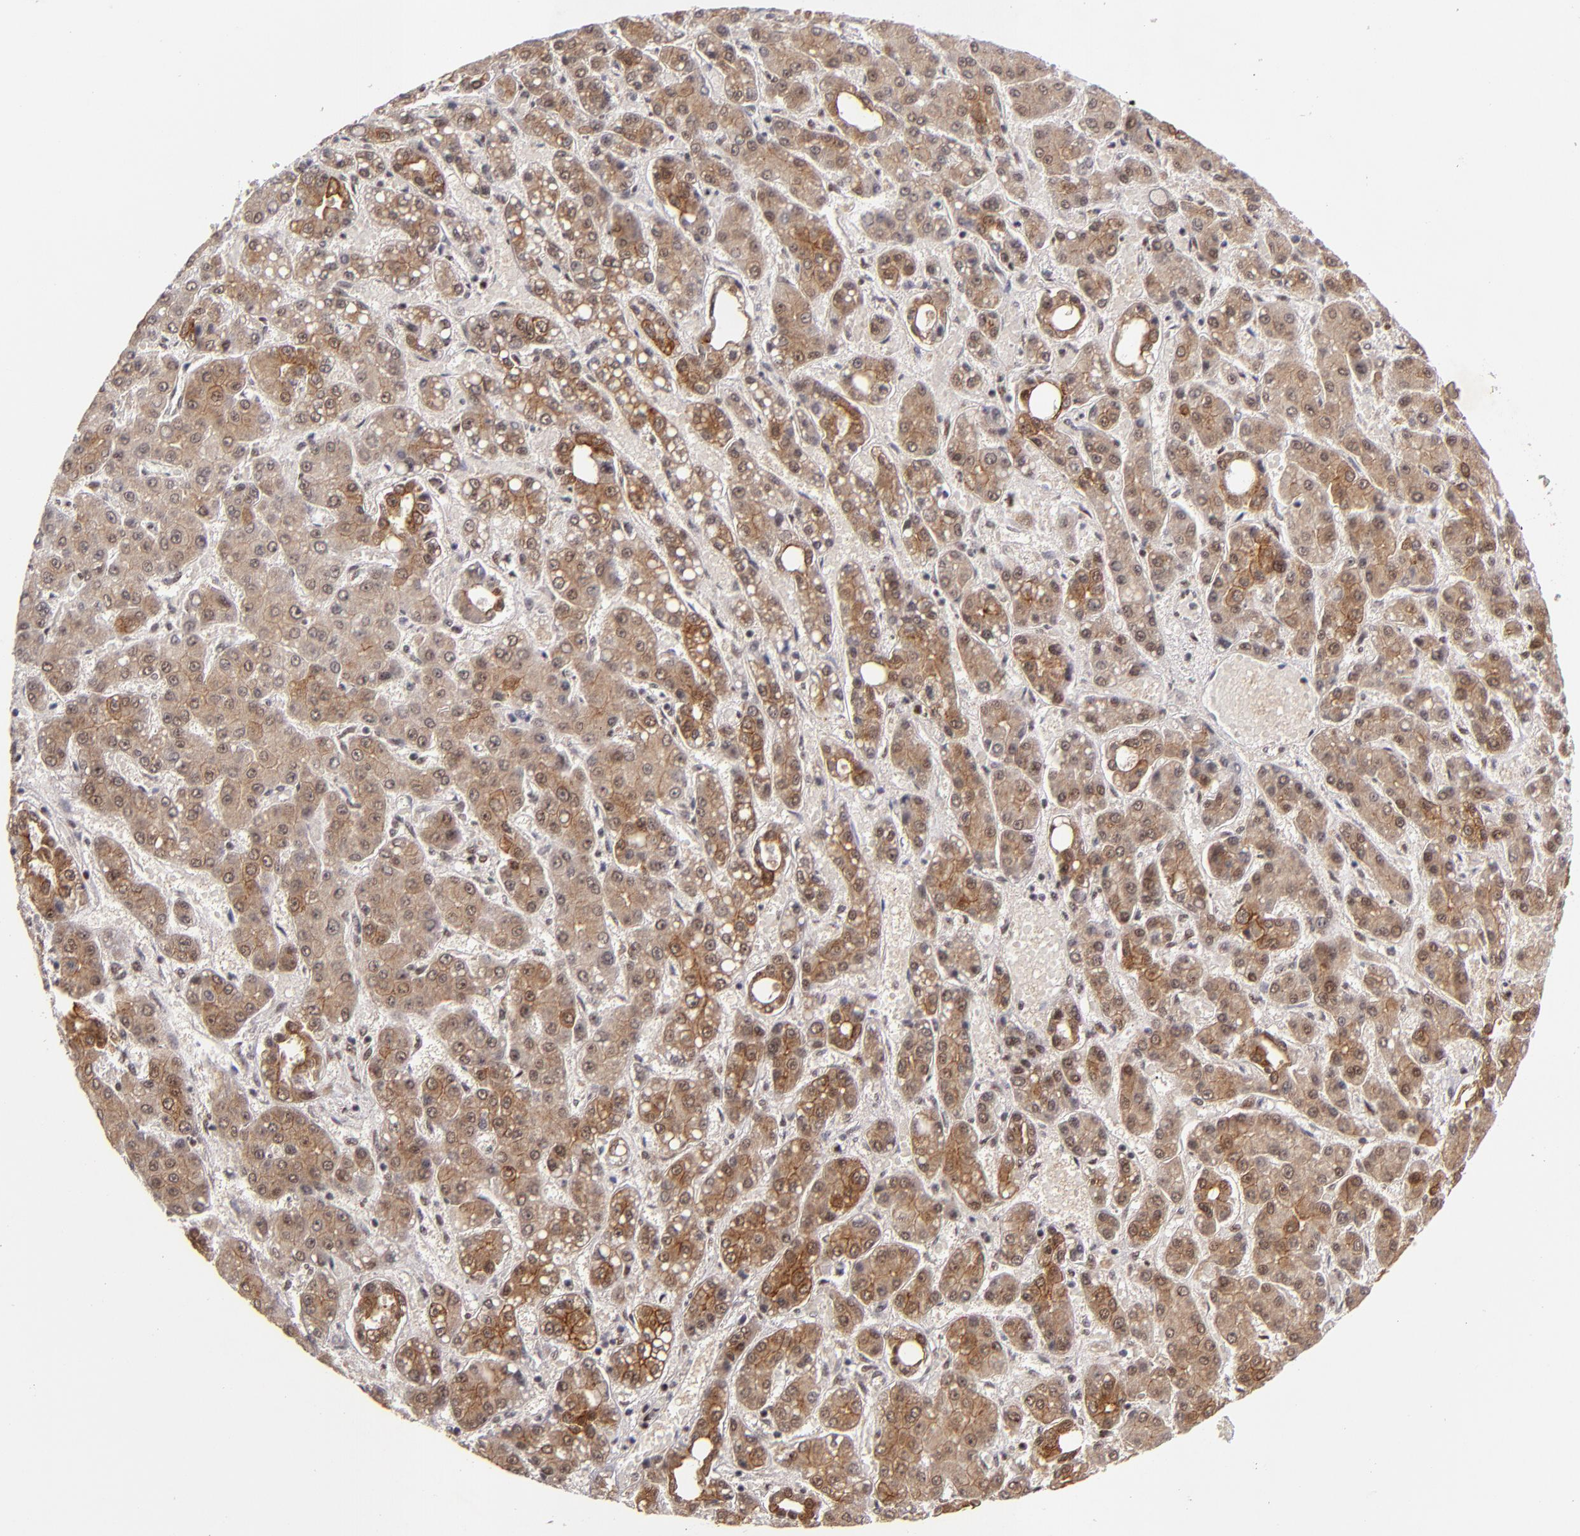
{"staining": {"intensity": "moderate", "quantity": ">75%", "location": "cytoplasmic/membranous,nuclear"}, "tissue": "liver cancer", "cell_type": "Tumor cells", "image_type": "cancer", "snomed": [{"axis": "morphology", "description": "Carcinoma, Hepatocellular, NOS"}, {"axis": "topography", "description": "Liver"}], "caption": "Immunohistochemistry (IHC) histopathology image of liver cancer (hepatocellular carcinoma) stained for a protein (brown), which reveals medium levels of moderate cytoplasmic/membranous and nuclear positivity in approximately >75% of tumor cells.", "gene": "PCNX4", "patient": {"sex": "male", "age": 69}}